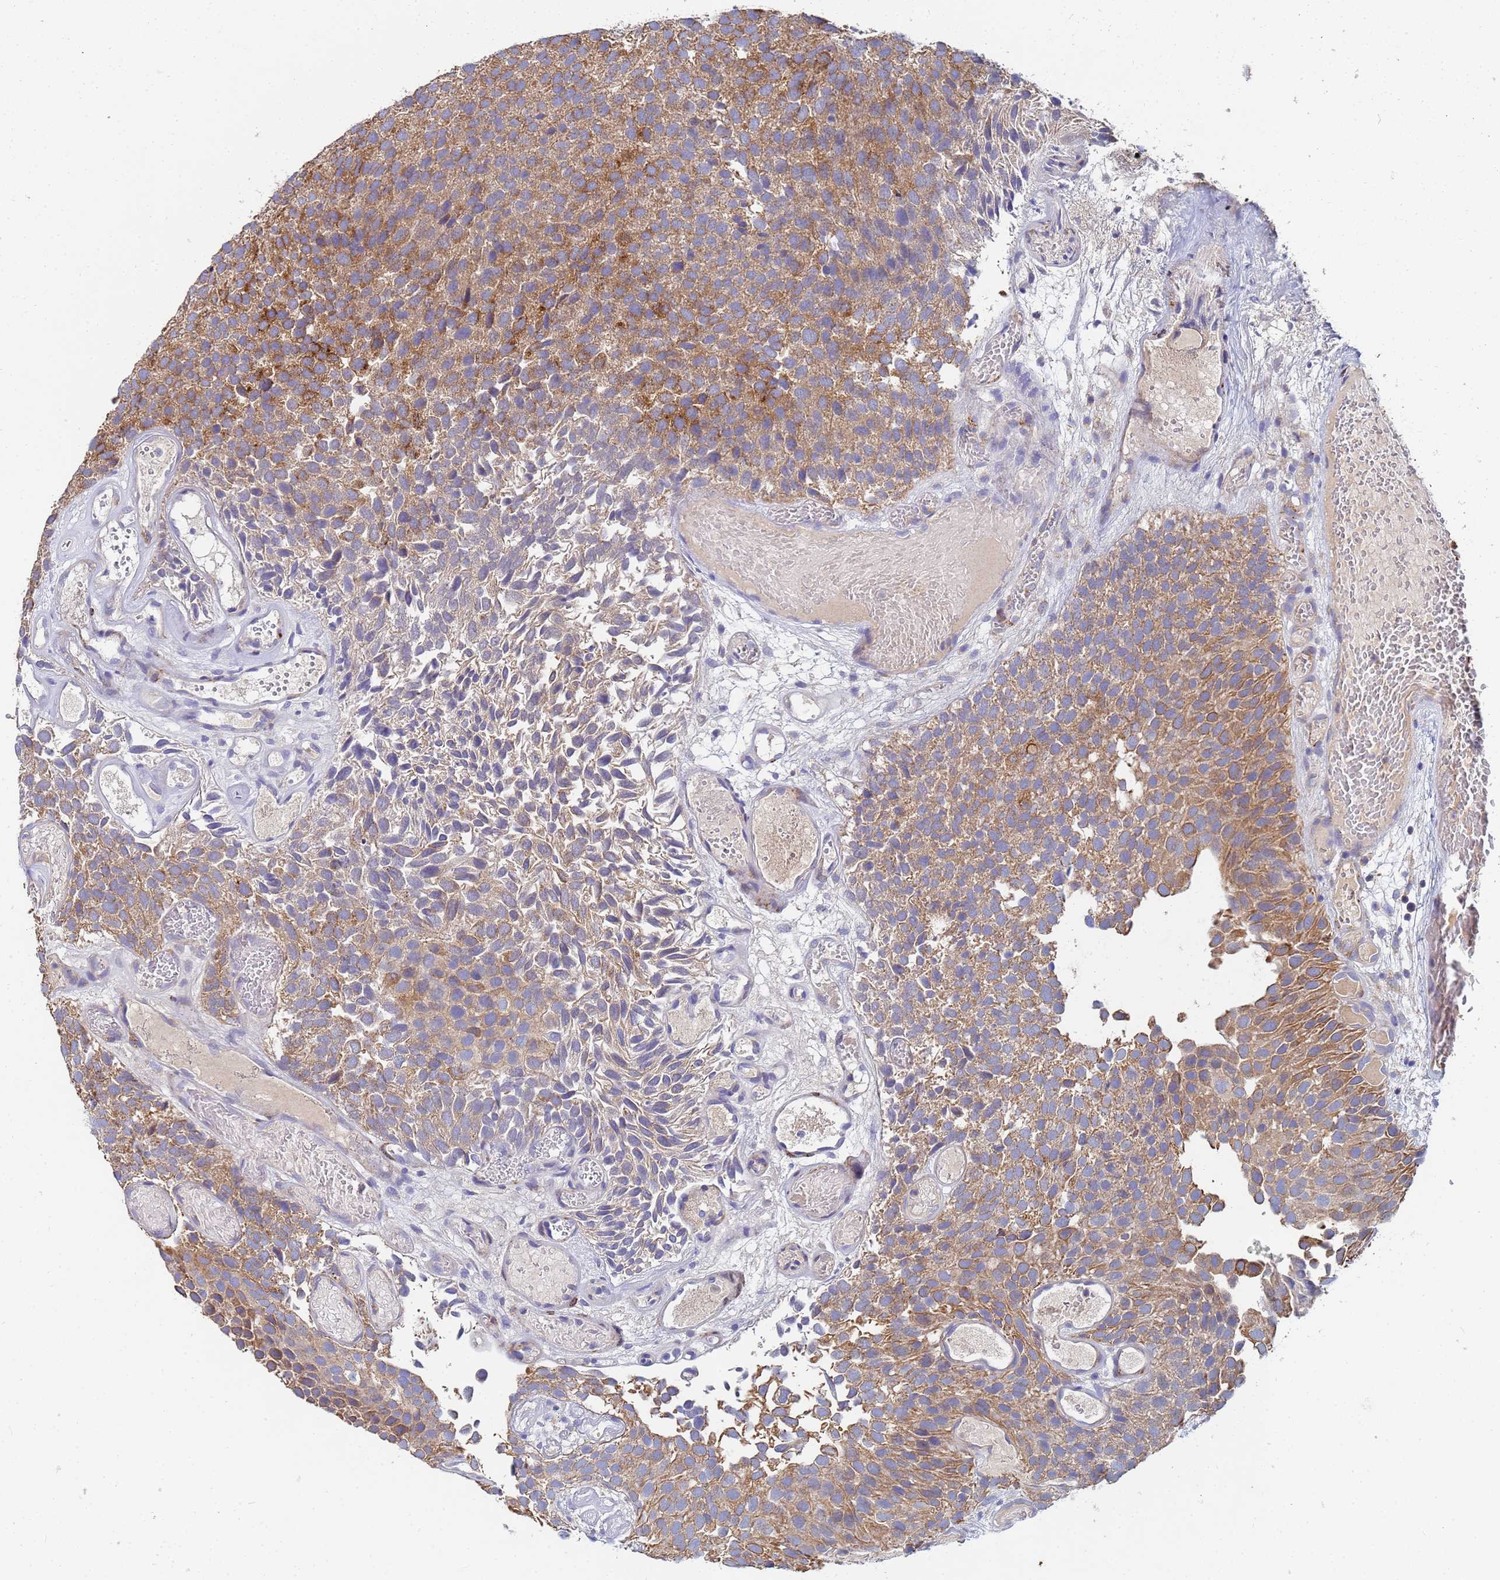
{"staining": {"intensity": "moderate", "quantity": ">75%", "location": "cytoplasmic/membranous"}, "tissue": "urothelial cancer", "cell_type": "Tumor cells", "image_type": "cancer", "snomed": [{"axis": "morphology", "description": "Urothelial carcinoma, Low grade"}, {"axis": "topography", "description": "Urinary bladder"}], "caption": "IHC histopathology image of neoplastic tissue: low-grade urothelial carcinoma stained using immunohistochemistry reveals medium levels of moderate protein expression localized specifically in the cytoplasmic/membranous of tumor cells, appearing as a cytoplasmic/membranous brown color.", "gene": "C5orf34", "patient": {"sex": "male", "age": 89}}